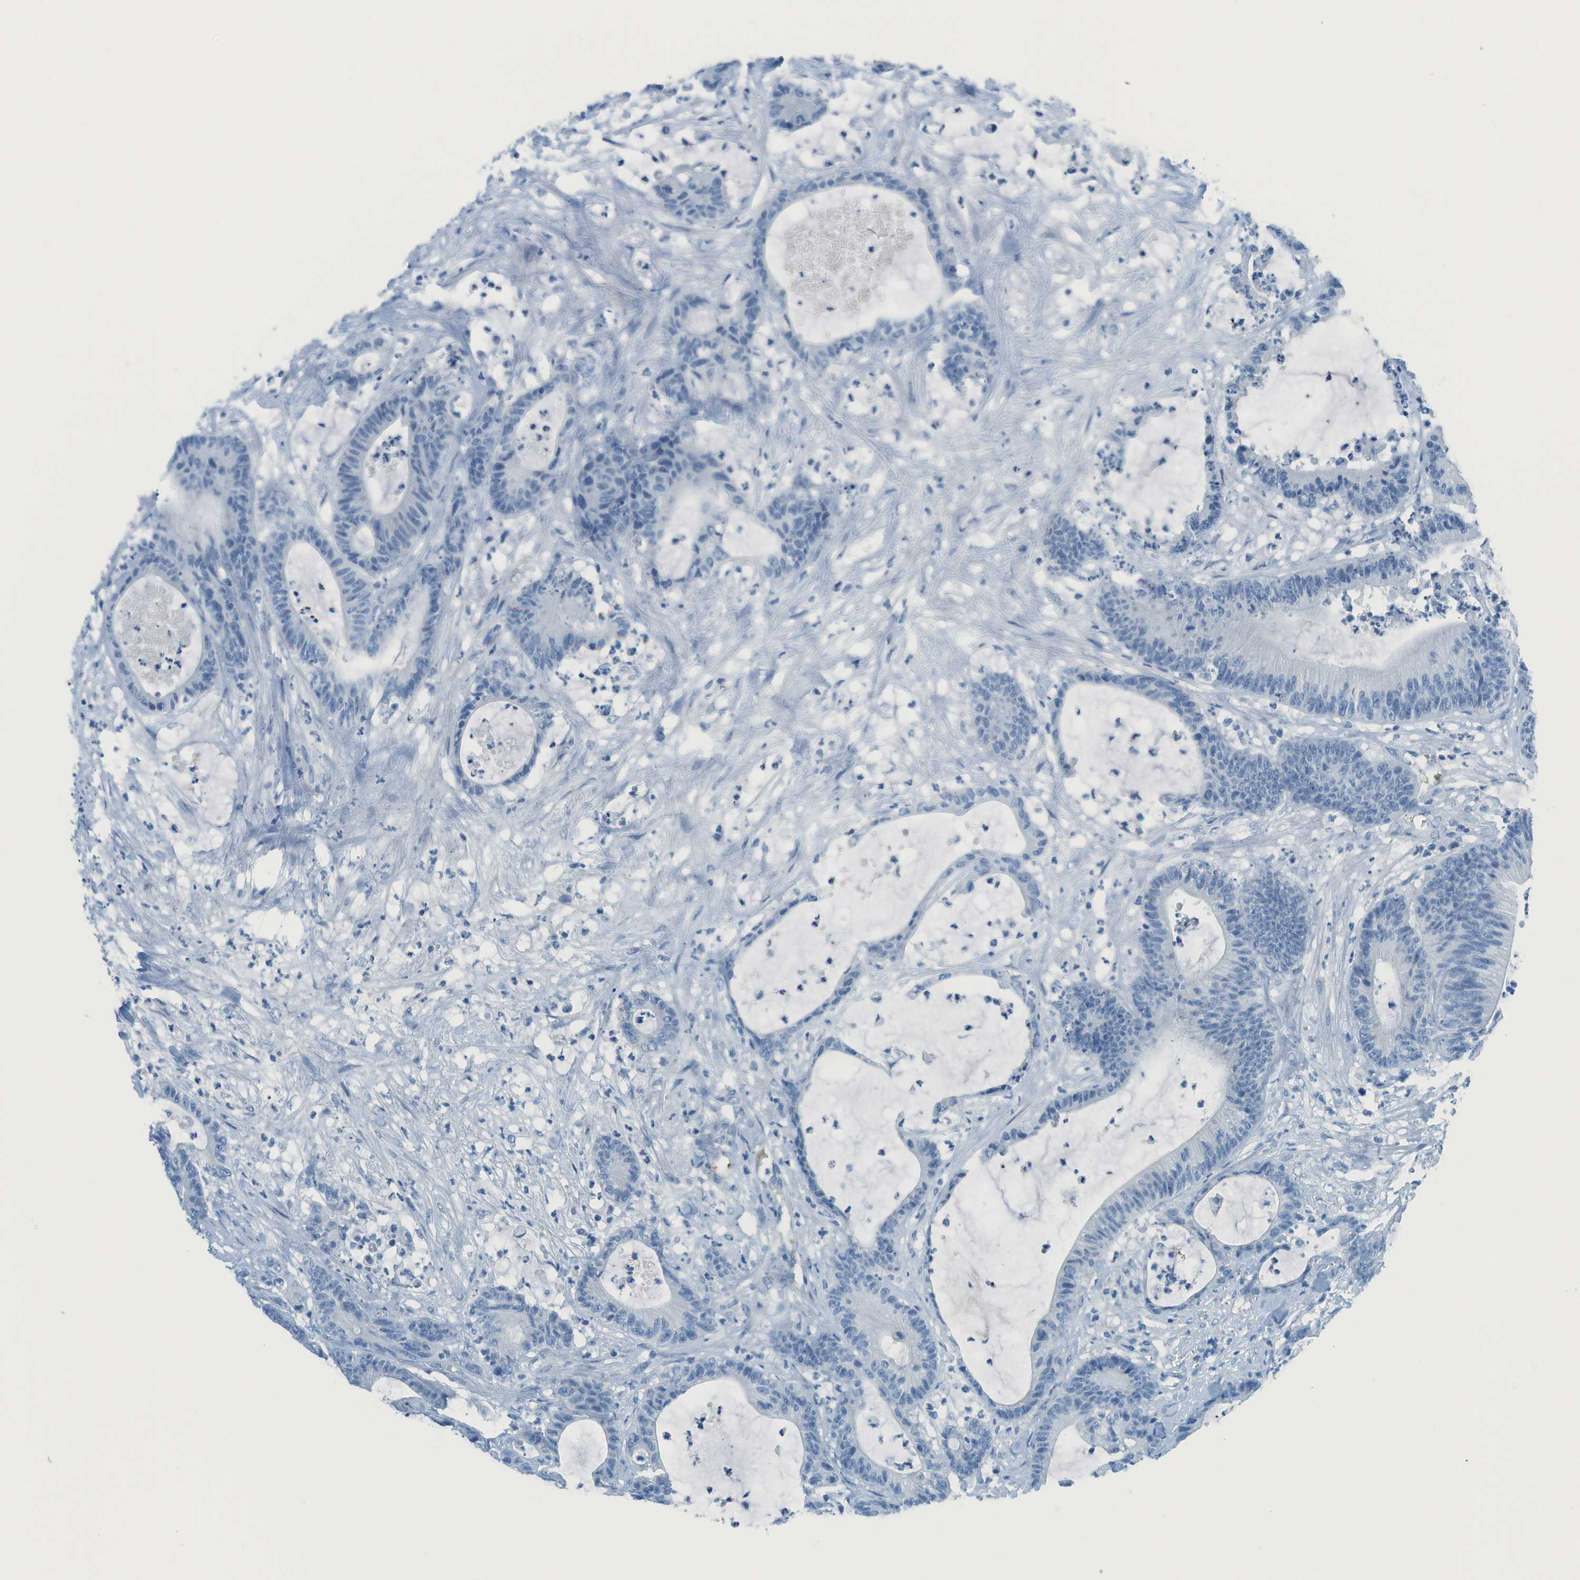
{"staining": {"intensity": "negative", "quantity": "none", "location": "none"}, "tissue": "colorectal cancer", "cell_type": "Tumor cells", "image_type": "cancer", "snomed": [{"axis": "morphology", "description": "Adenocarcinoma, NOS"}, {"axis": "topography", "description": "Colon"}], "caption": "This image is of colorectal cancer stained with immunohistochemistry to label a protein in brown with the nuclei are counter-stained blue. There is no expression in tumor cells.", "gene": "C1S", "patient": {"sex": "female", "age": 84}}